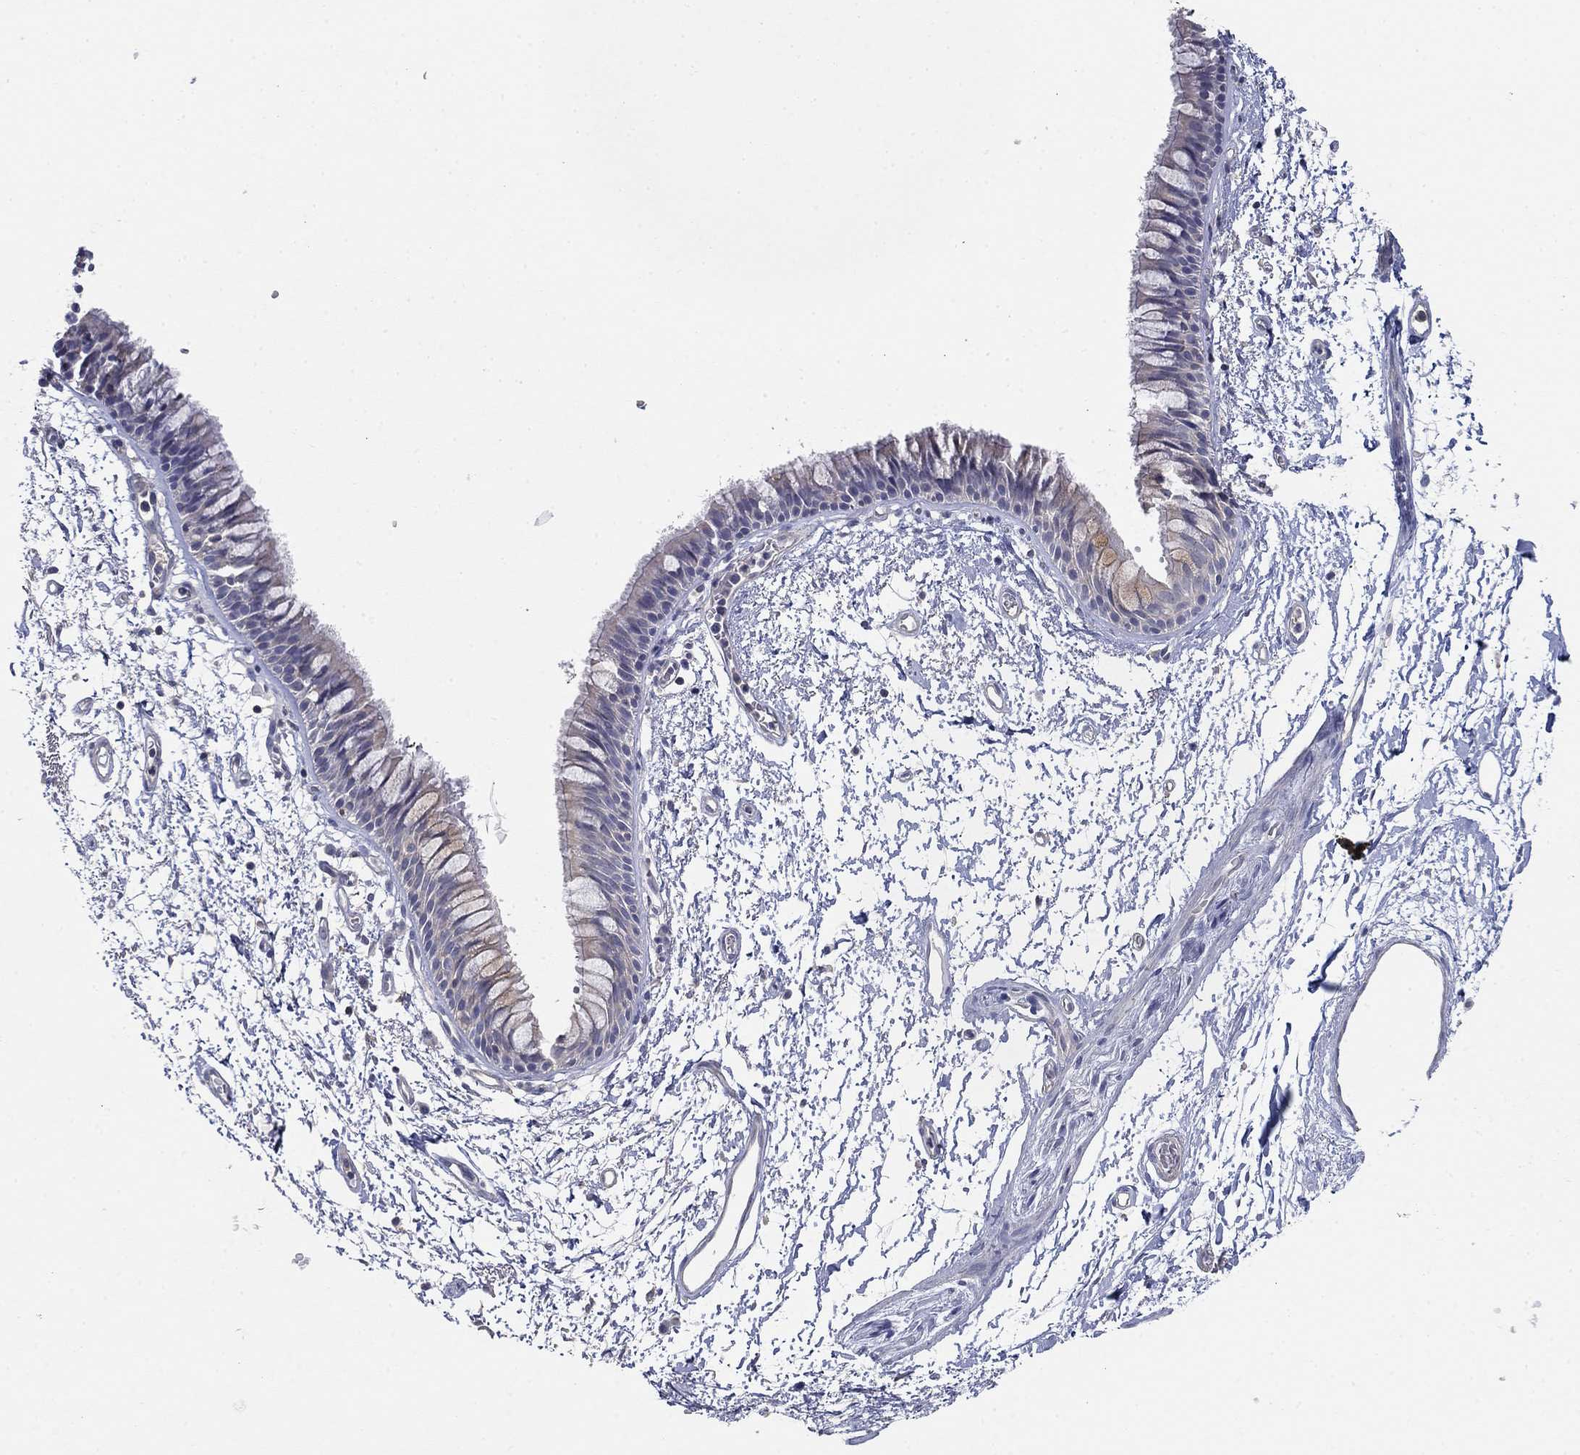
{"staining": {"intensity": "negative", "quantity": "none", "location": "none"}, "tissue": "bronchus", "cell_type": "Respiratory epithelial cells", "image_type": "normal", "snomed": [{"axis": "morphology", "description": "Normal tissue, NOS"}, {"axis": "topography", "description": "Cartilage tissue"}, {"axis": "topography", "description": "Bronchus"}], "caption": "Immunohistochemistry (IHC) photomicrograph of unremarkable bronchus stained for a protein (brown), which reveals no staining in respiratory epithelial cells.", "gene": "GRK7", "patient": {"sex": "male", "age": 66}}